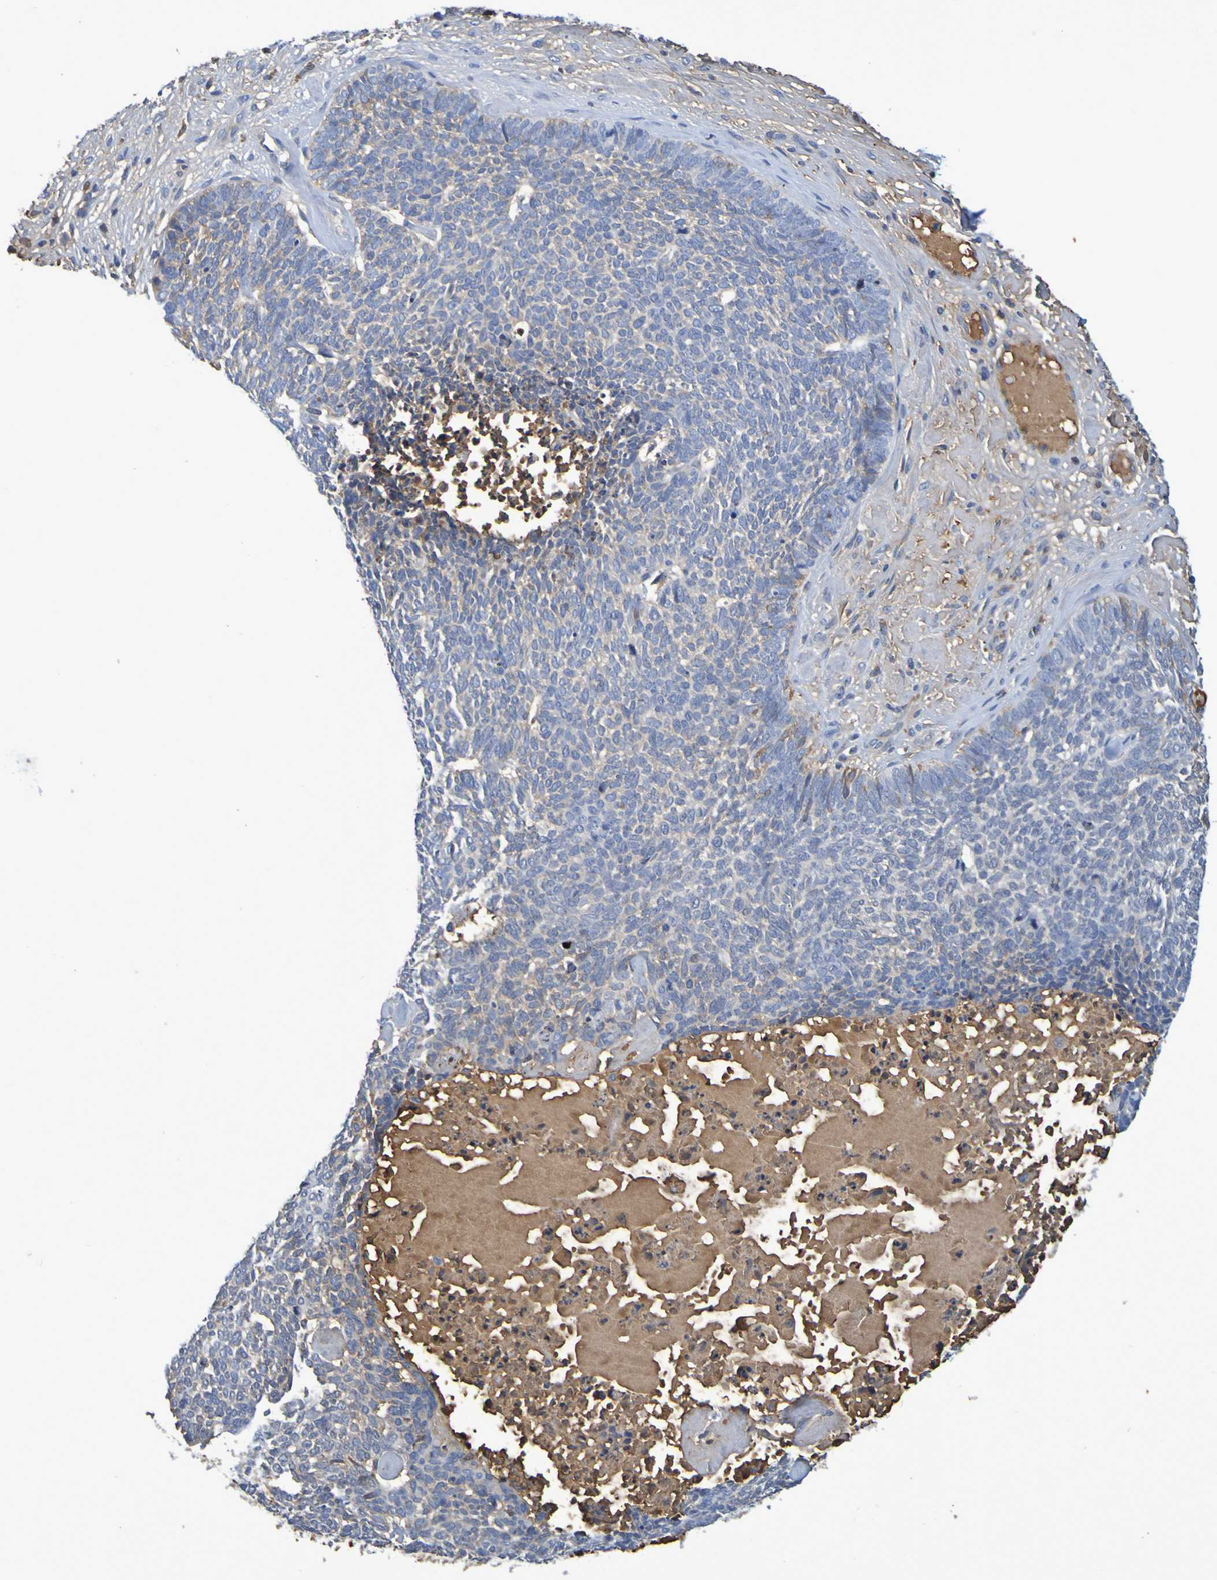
{"staining": {"intensity": "moderate", "quantity": "<25%", "location": "cytoplasmic/membranous"}, "tissue": "skin cancer", "cell_type": "Tumor cells", "image_type": "cancer", "snomed": [{"axis": "morphology", "description": "Basal cell carcinoma"}, {"axis": "topography", "description": "Skin"}], "caption": "Immunohistochemistry (IHC) photomicrograph of neoplastic tissue: skin basal cell carcinoma stained using immunohistochemistry (IHC) exhibits low levels of moderate protein expression localized specifically in the cytoplasmic/membranous of tumor cells, appearing as a cytoplasmic/membranous brown color.", "gene": "GAB3", "patient": {"sex": "female", "age": 84}}